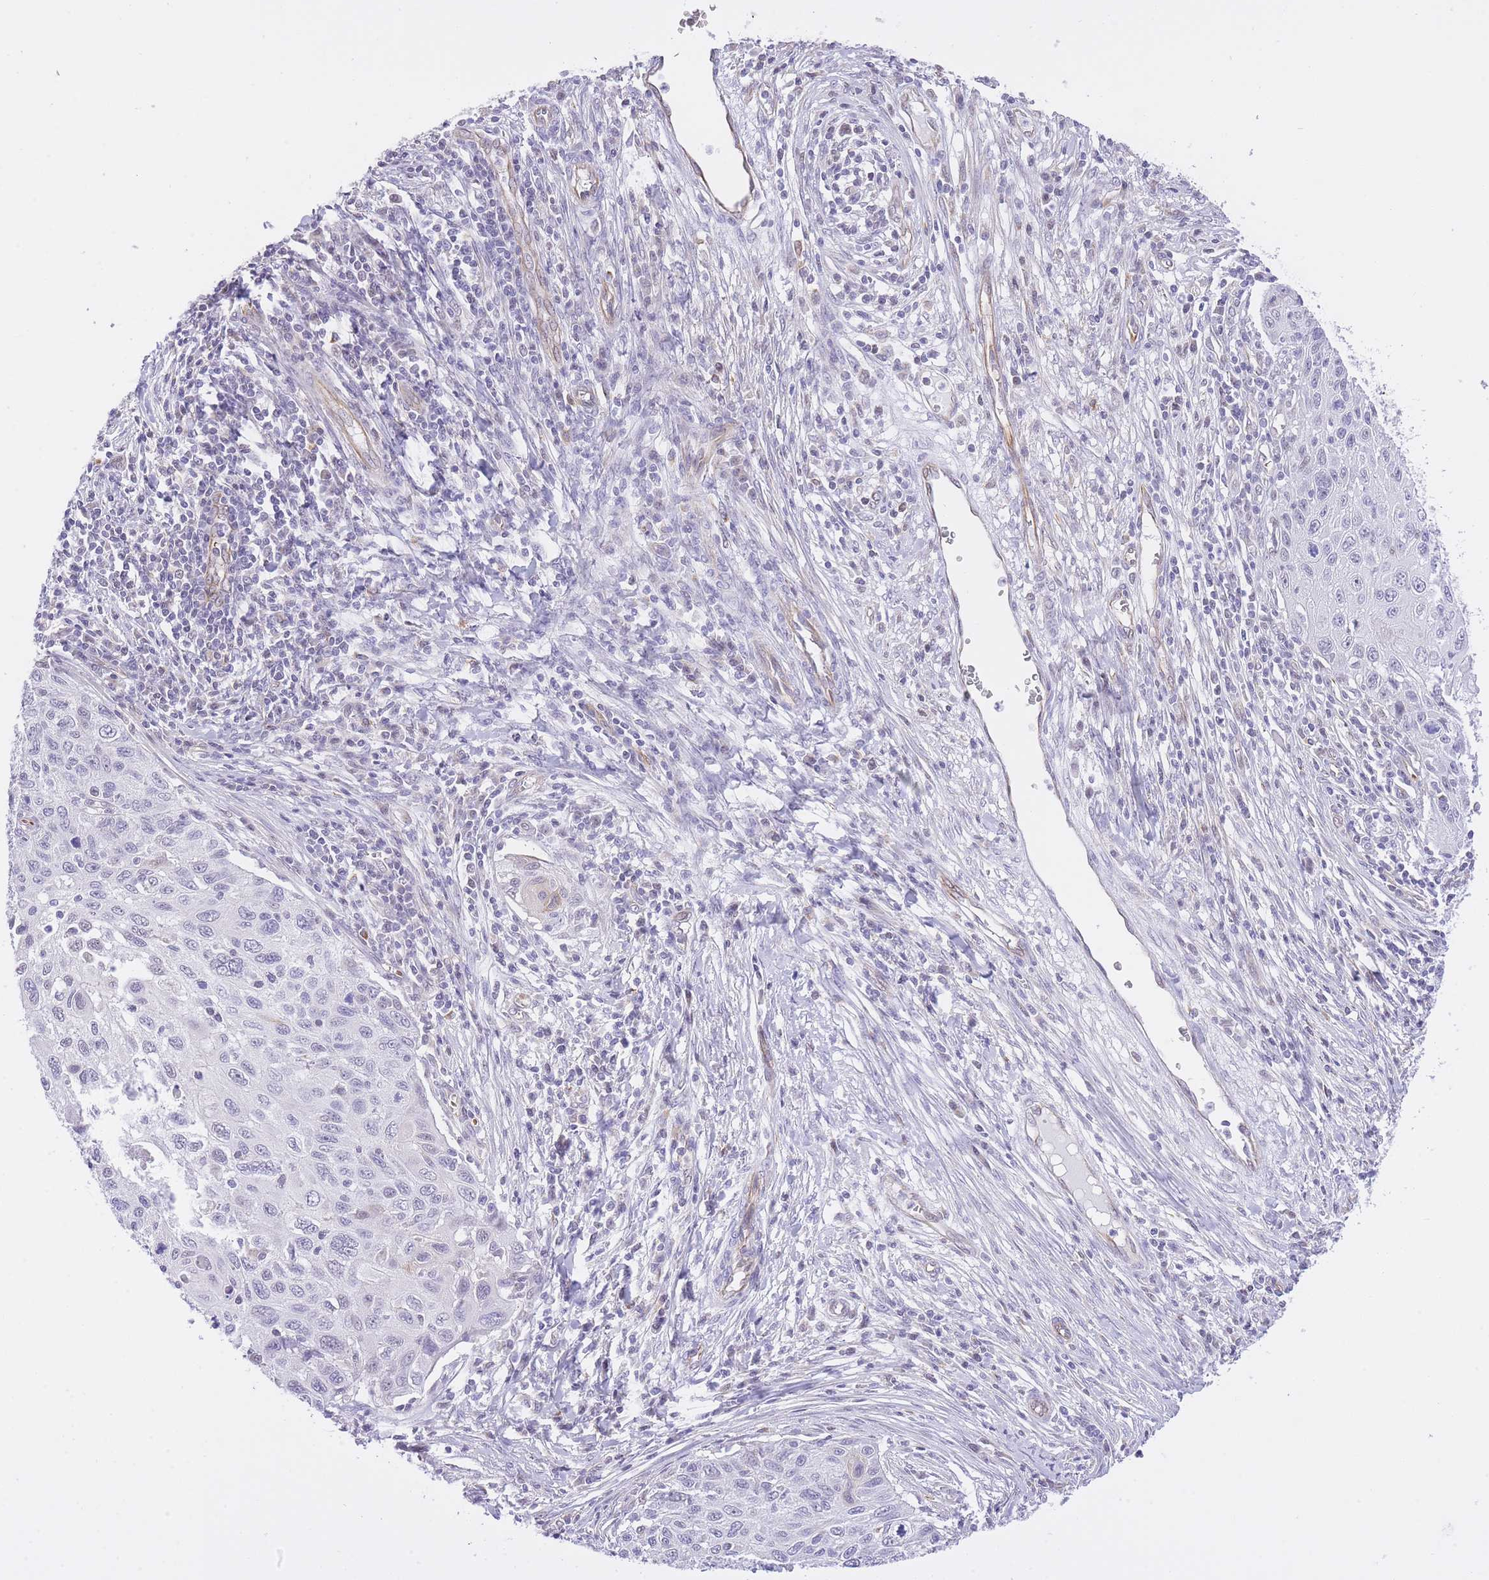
{"staining": {"intensity": "negative", "quantity": "none", "location": "none"}, "tissue": "cervical cancer", "cell_type": "Tumor cells", "image_type": "cancer", "snomed": [{"axis": "morphology", "description": "Squamous cell carcinoma, NOS"}, {"axis": "topography", "description": "Cervix"}], "caption": "Squamous cell carcinoma (cervical) stained for a protein using immunohistochemistry (IHC) exhibits no expression tumor cells.", "gene": "MEIOSIN", "patient": {"sex": "female", "age": 70}}